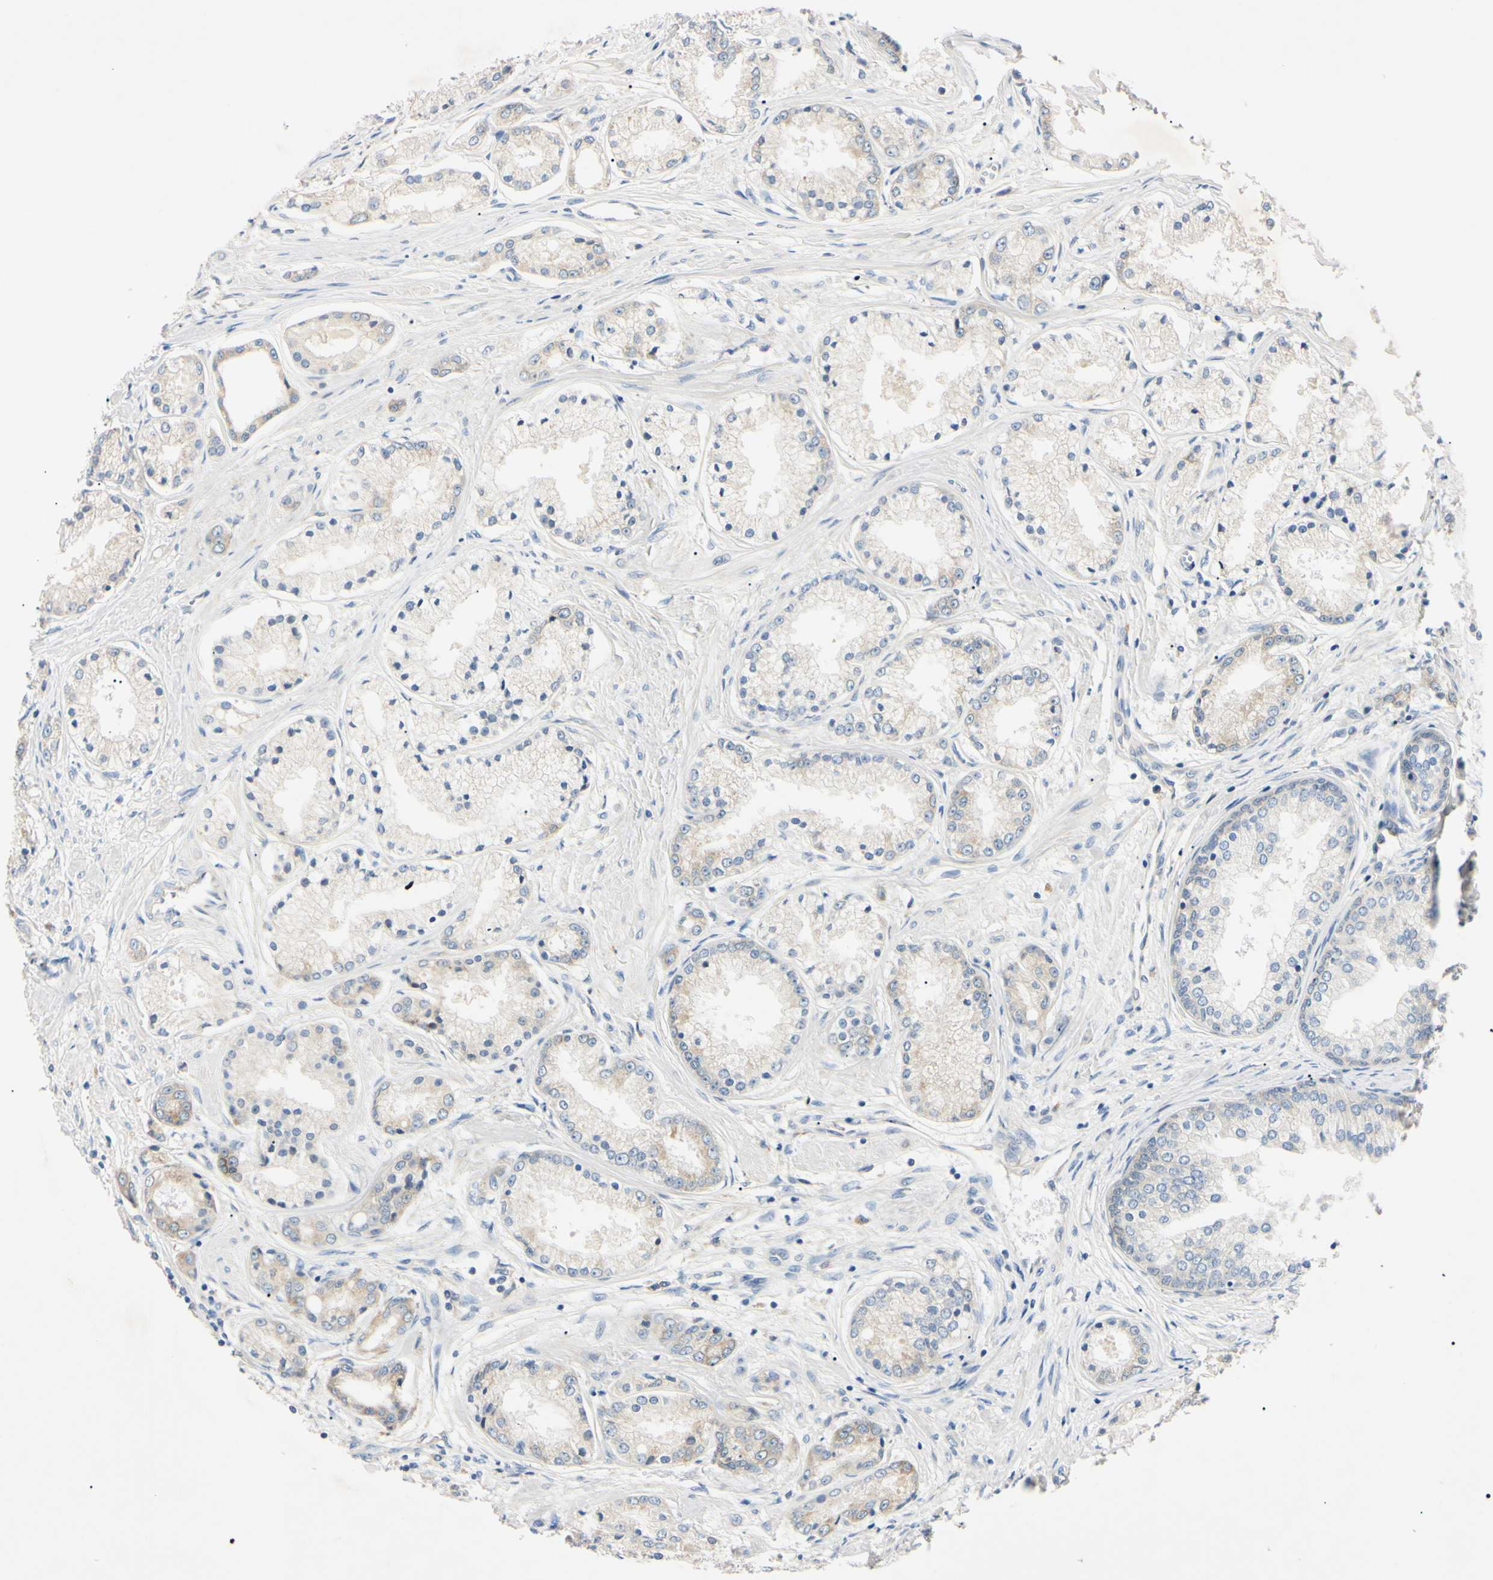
{"staining": {"intensity": "weak", "quantity": "<25%", "location": "cytoplasmic/membranous"}, "tissue": "prostate cancer", "cell_type": "Tumor cells", "image_type": "cancer", "snomed": [{"axis": "morphology", "description": "Adenocarcinoma, High grade"}, {"axis": "topography", "description": "Prostate"}], "caption": "Immunohistochemistry (IHC) histopathology image of neoplastic tissue: human prostate cancer (high-grade adenocarcinoma) stained with DAB (3,3'-diaminobenzidine) exhibits no significant protein expression in tumor cells. (DAB immunohistochemistry with hematoxylin counter stain).", "gene": "DNAJB12", "patient": {"sex": "male", "age": 59}}